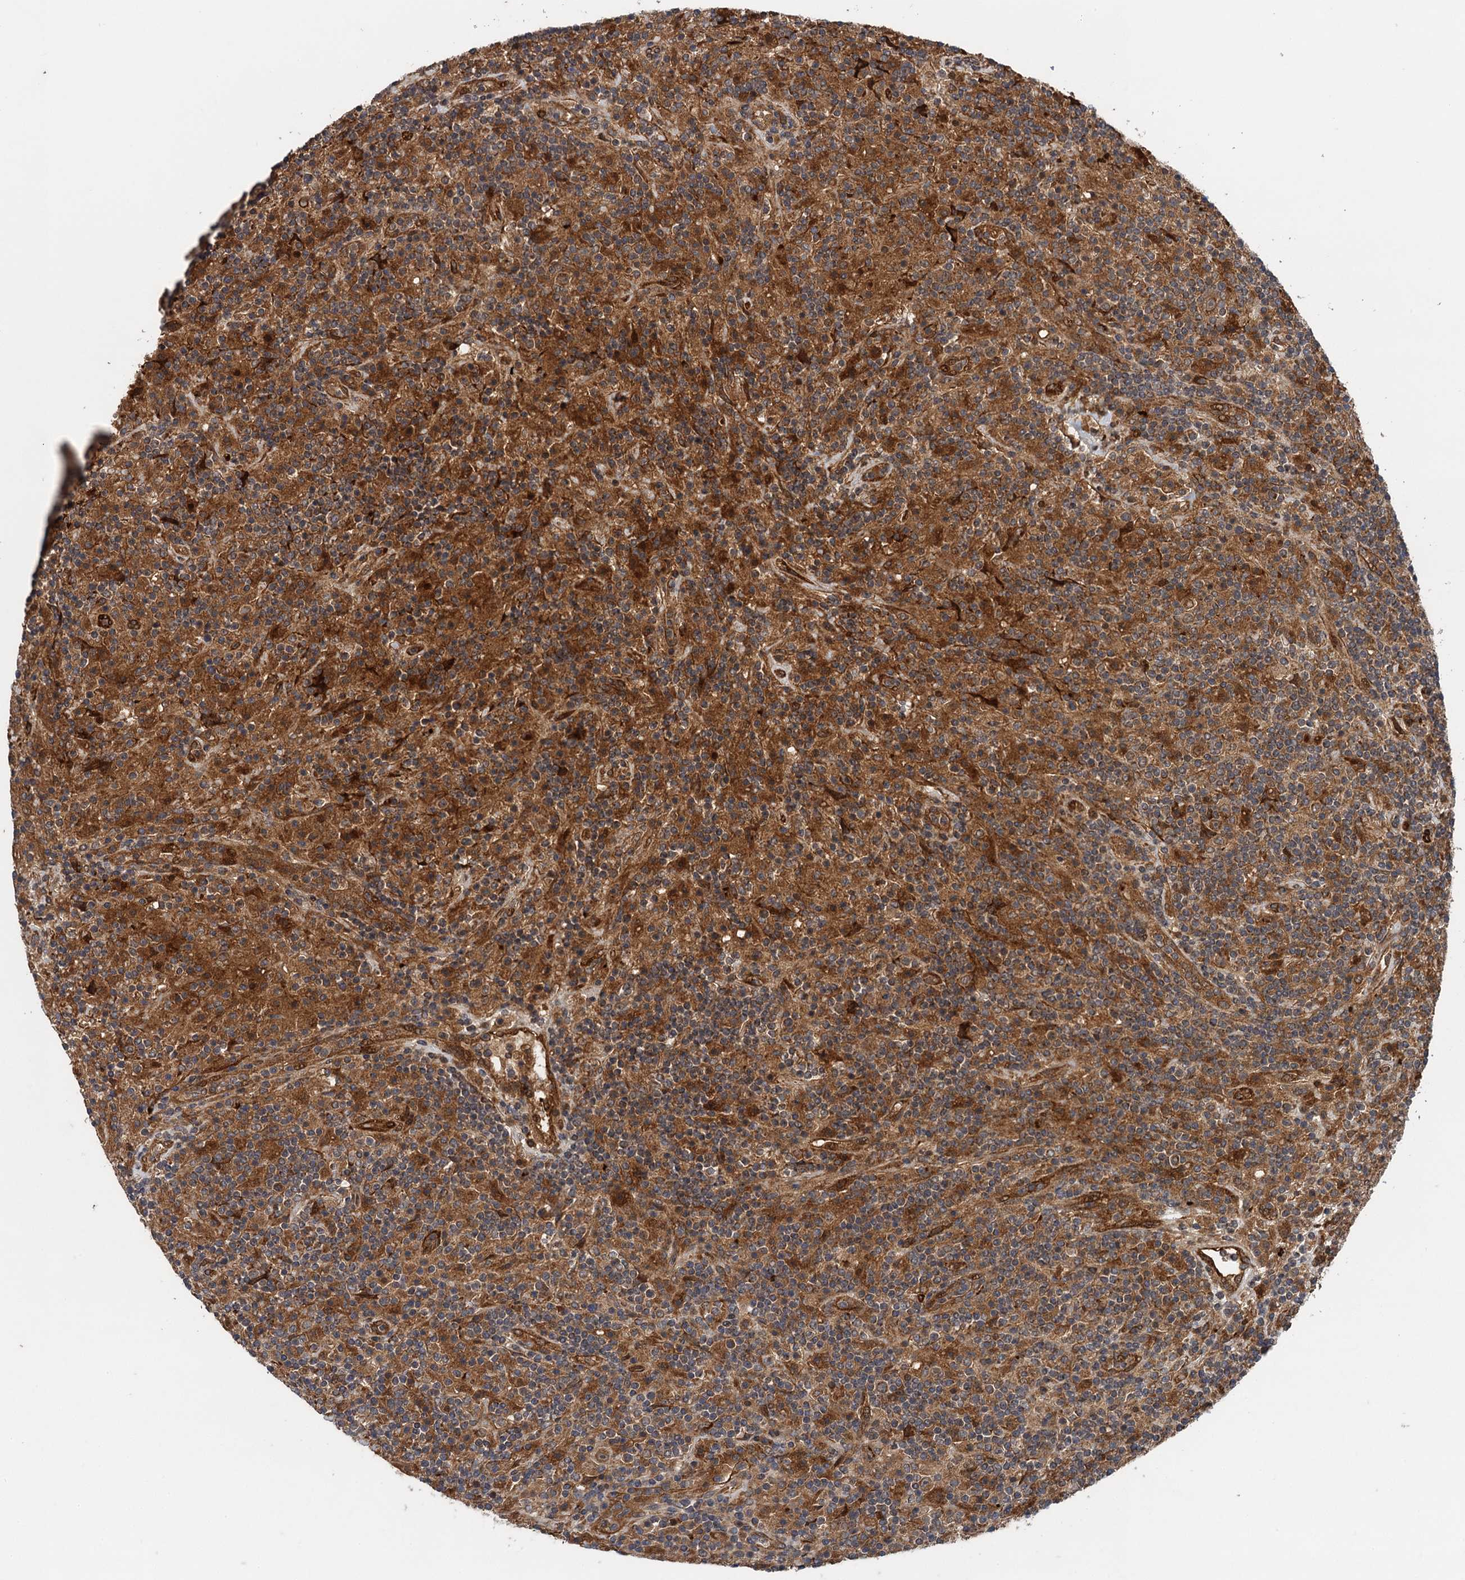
{"staining": {"intensity": "moderate", "quantity": ">75%", "location": "cytoplasmic/membranous"}, "tissue": "lymphoma", "cell_type": "Tumor cells", "image_type": "cancer", "snomed": [{"axis": "morphology", "description": "Hodgkin's disease, NOS"}, {"axis": "topography", "description": "Lymph node"}], "caption": "This is an image of IHC staining of lymphoma, which shows moderate staining in the cytoplasmic/membranous of tumor cells.", "gene": "NLRP10", "patient": {"sex": "male", "age": 70}}